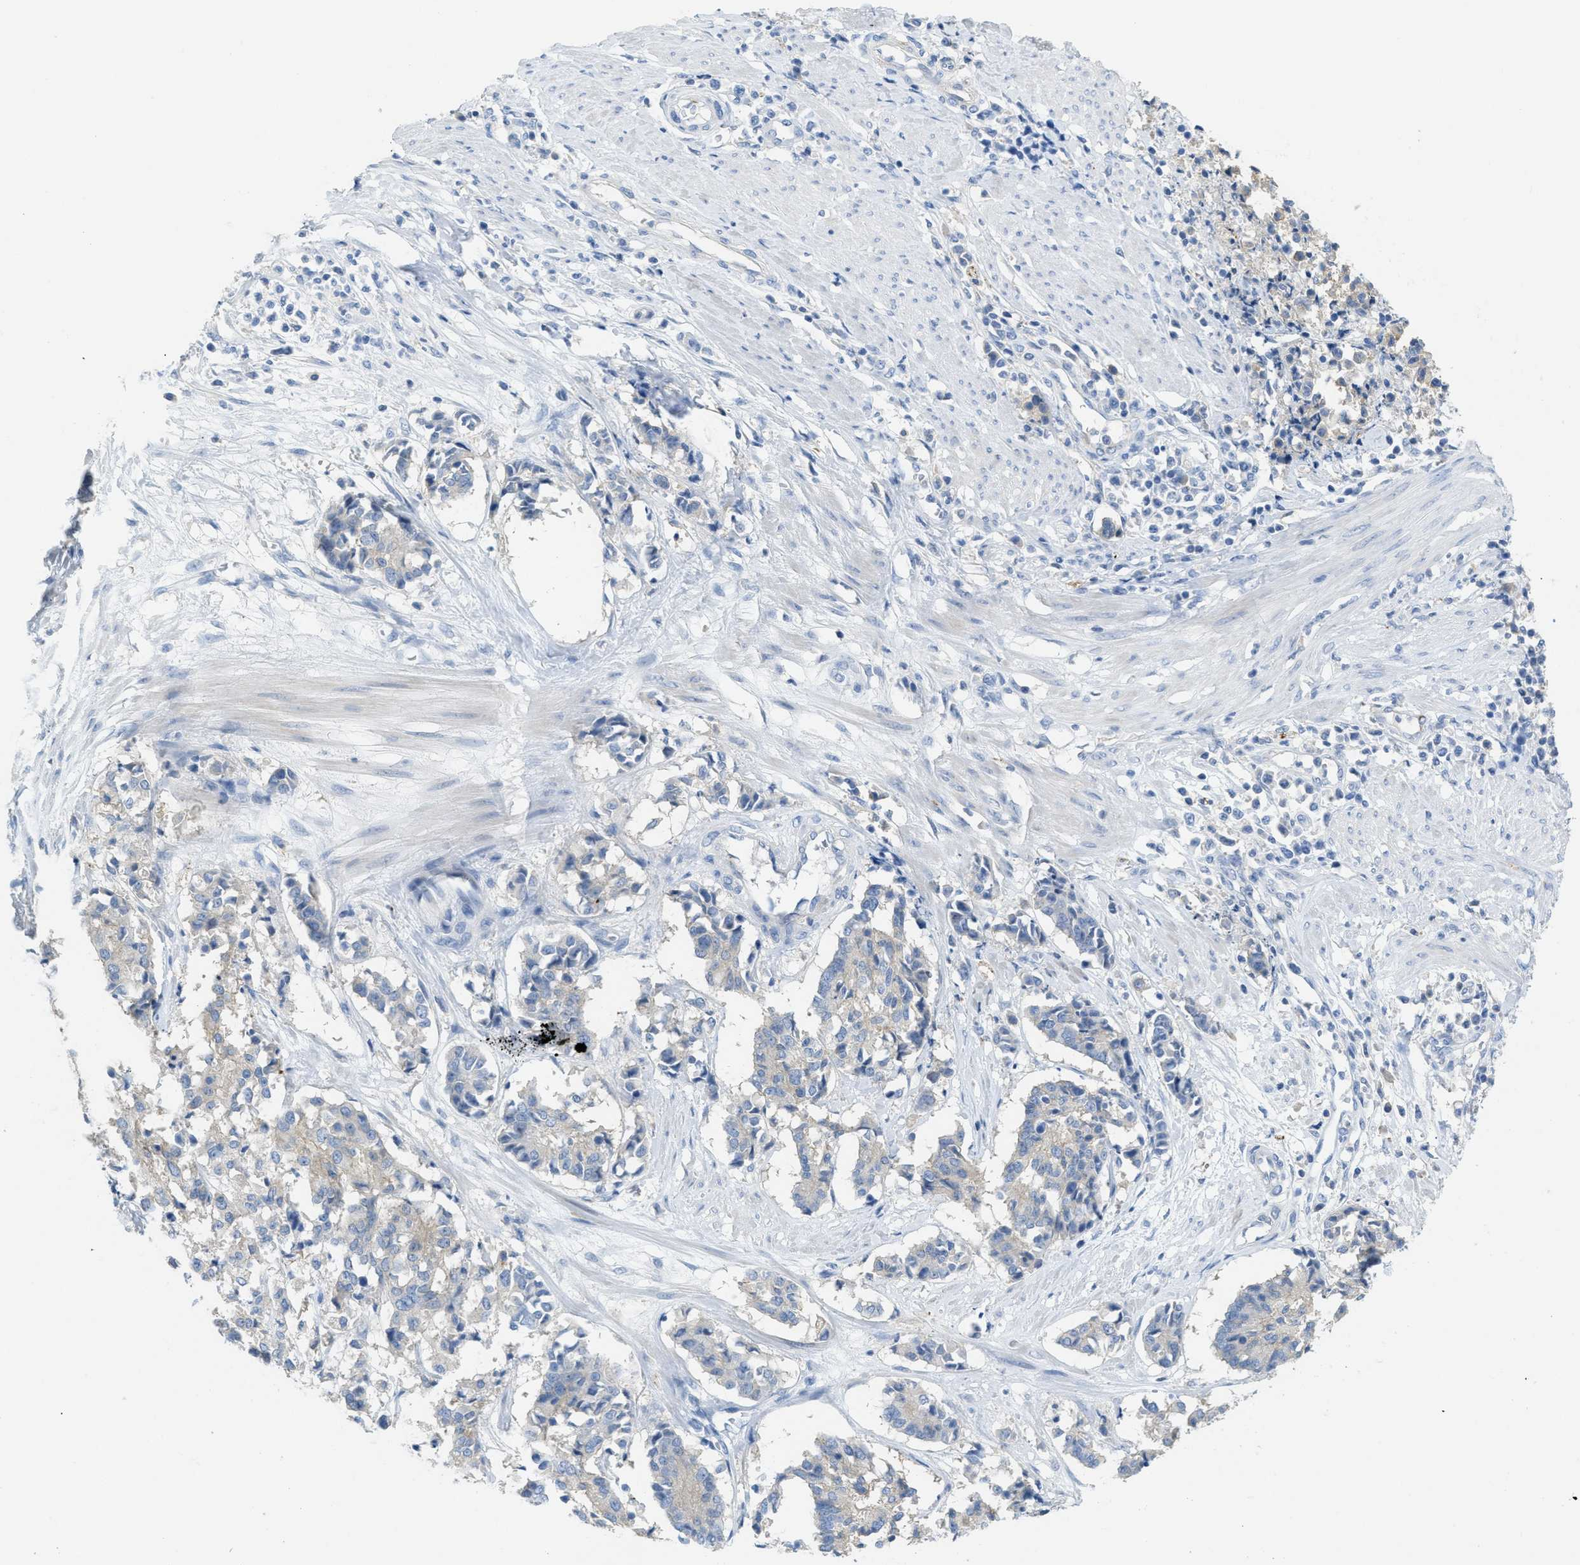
{"staining": {"intensity": "weak", "quantity": "25%-75%", "location": "cytoplasmic/membranous"}, "tissue": "cervical cancer", "cell_type": "Tumor cells", "image_type": "cancer", "snomed": [{"axis": "morphology", "description": "Squamous cell carcinoma, NOS"}, {"axis": "topography", "description": "Cervix"}], "caption": "Weak cytoplasmic/membranous expression is seen in approximately 25%-75% of tumor cells in squamous cell carcinoma (cervical).", "gene": "CNNM4", "patient": {"sex": "female", "age": 35}}